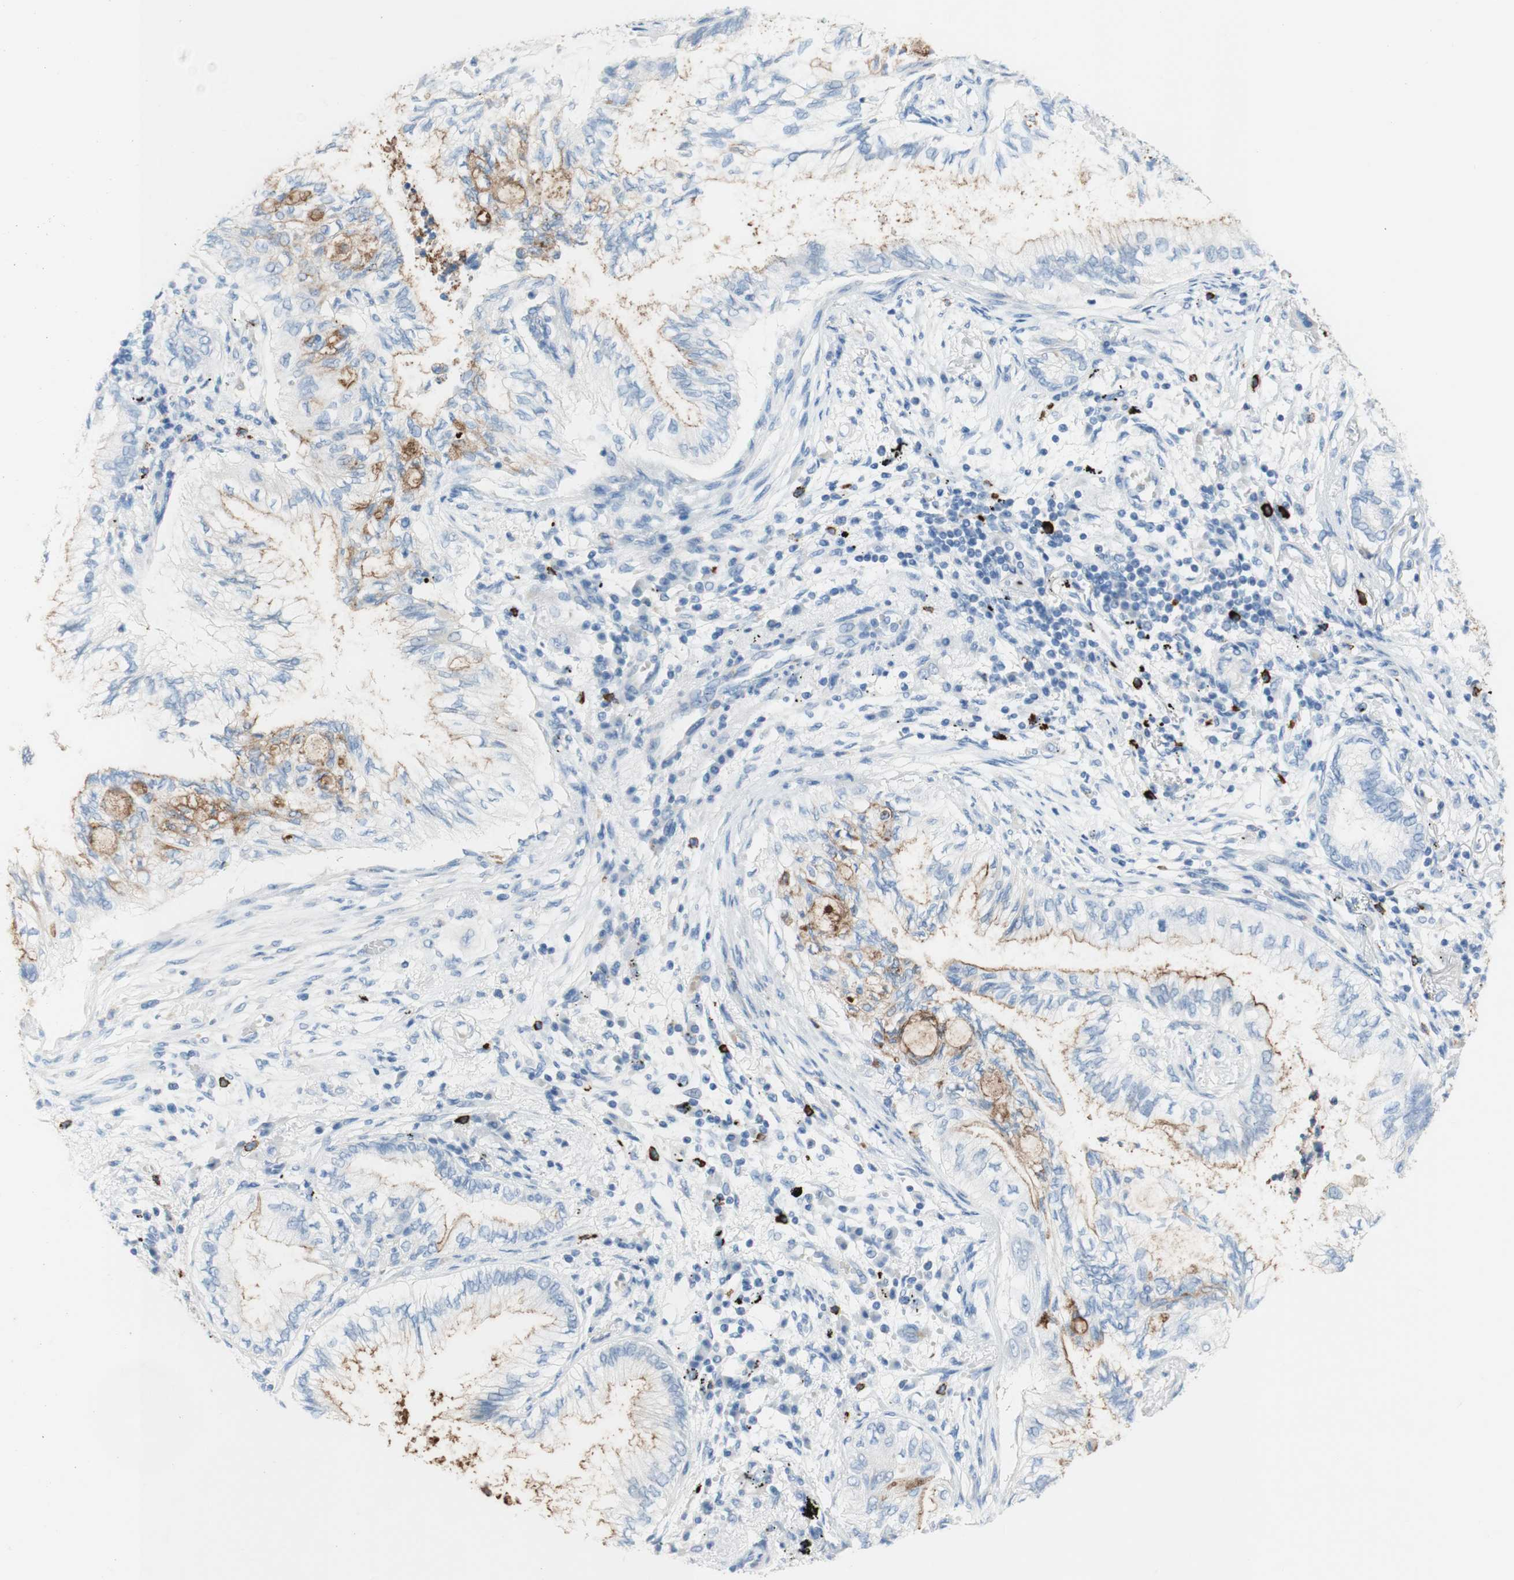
{"staining": {"intensity": "weak", "quantity": "25%-75%", "location": "cytoplasmic/membranous"}, "tissue": "lung cancer", "cell_type": "Tumor cells", "image_type": "cancer", "snomed": [{"axis": "morphology", "description": "Normal tissue, NOS"}, {"axis": "morphology", "description": "Adenocarcinoma, NOS"}, {"axis": "topography", "description": "Bronchus"}, {"axis": "topography", "description": "Lung"}], "caption": "Immunohistochemical staining of lung cancer (adenocarcinoma) displays low levels of weak cytoplasmic/membranous positivity in about 25%-75% of tumor cells.", "gene": "CEACAM1", "patient": {"sex": "female", "age": 70}}